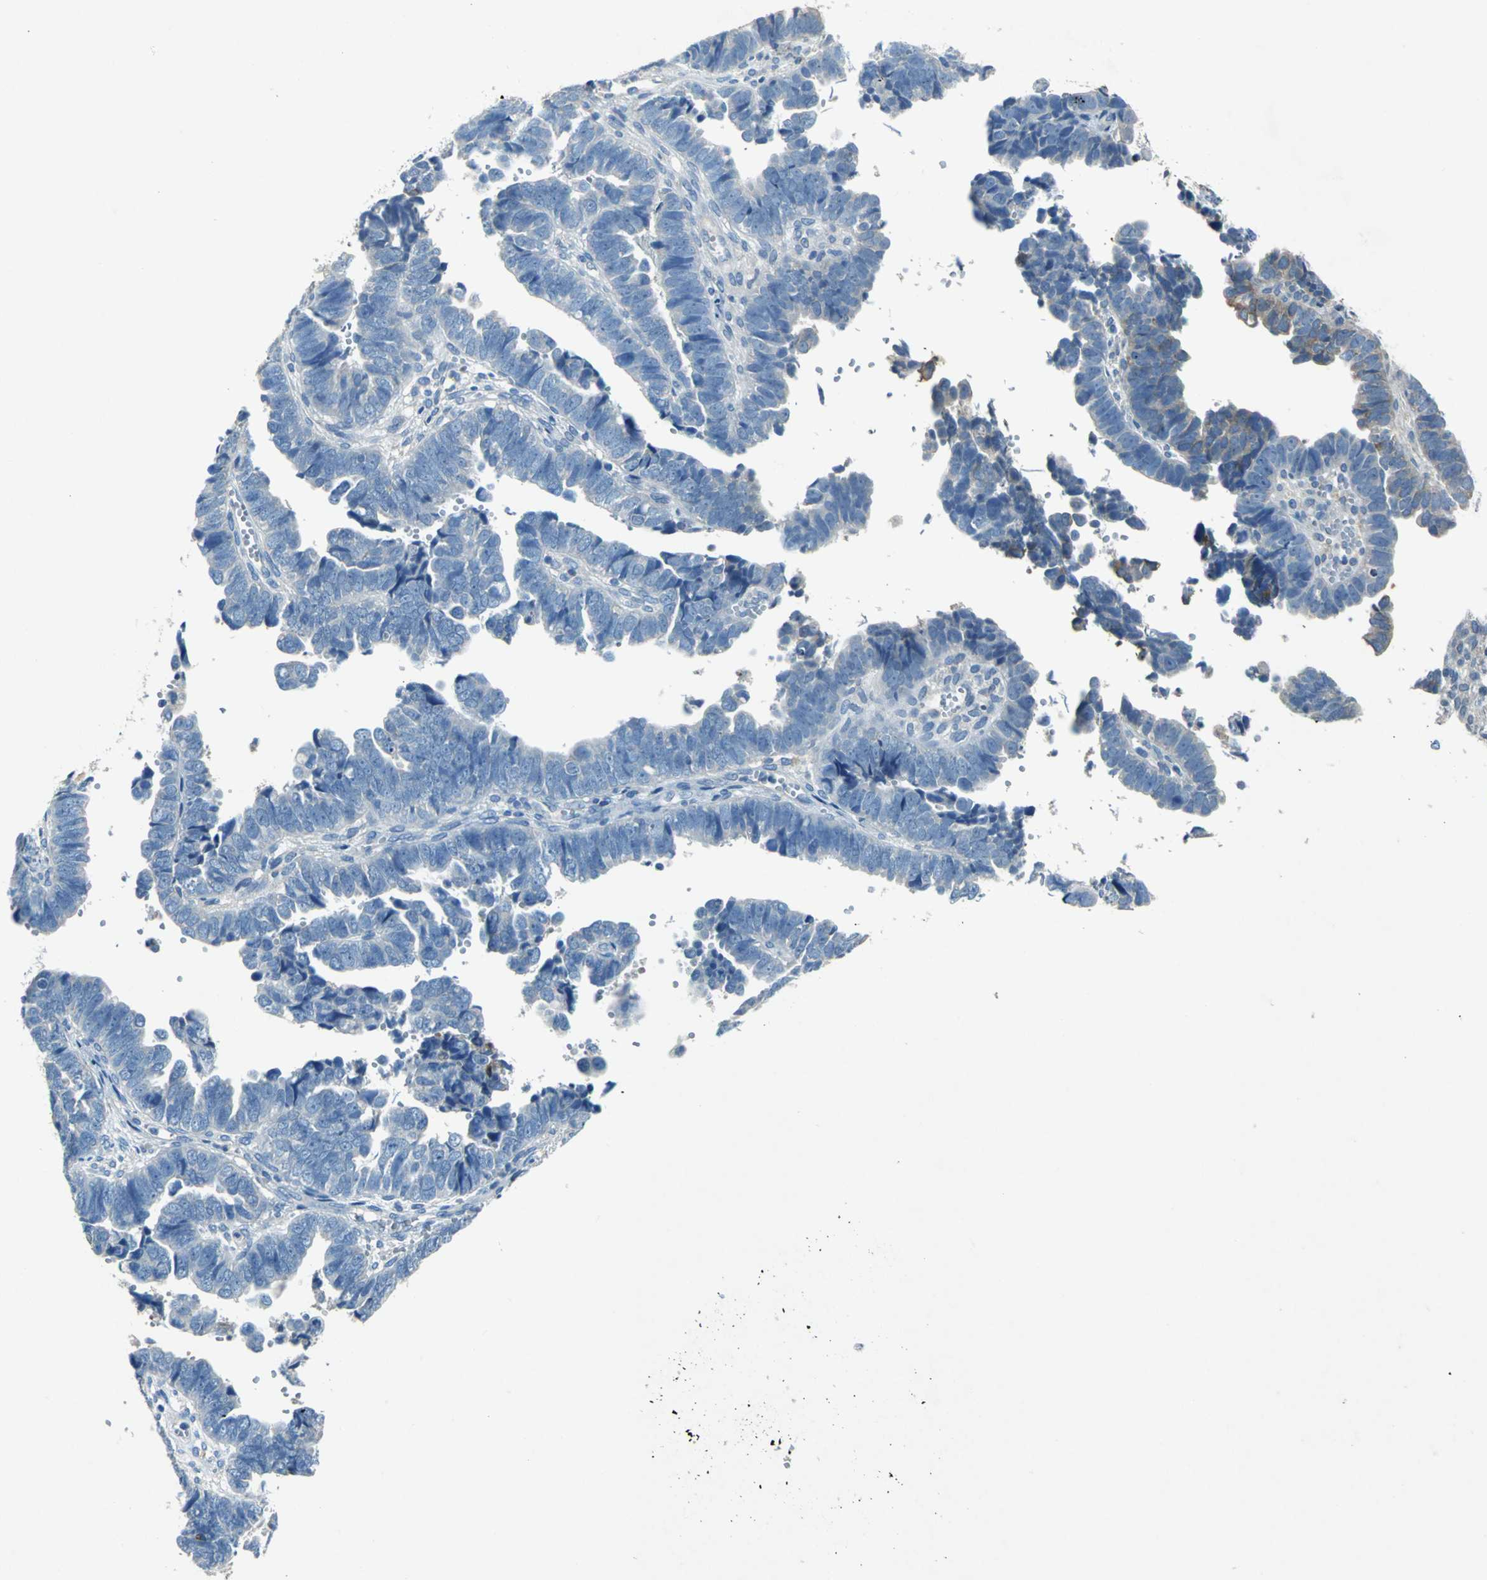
{"staining": {"intensity": "strong", "quantity": "<25%", "location": "cytoplasmic/membranous"}, "tissue": "endometrial cancer", "cell_type": "Tumor cells", "image_type": "cancer", "snomed": [{"axis": "morphology", "description": "Adenocarcinoma, NOS"}, {"axis": "topography", "description": "Endometrium"}], "caption": "Endometrial cancer (adenocarcinoma) tissue shows strong cytoplasmic/membranous expression in about <25% of tumor cells The protein of interest is stained brown, and the nuclei are stained in blue (DAB (3,3'-diaminobenzidine) IHC with brightfield microscopy, high magnification).", "gene": "RPS13", "patient": {"sex": "female", "age": 75}}